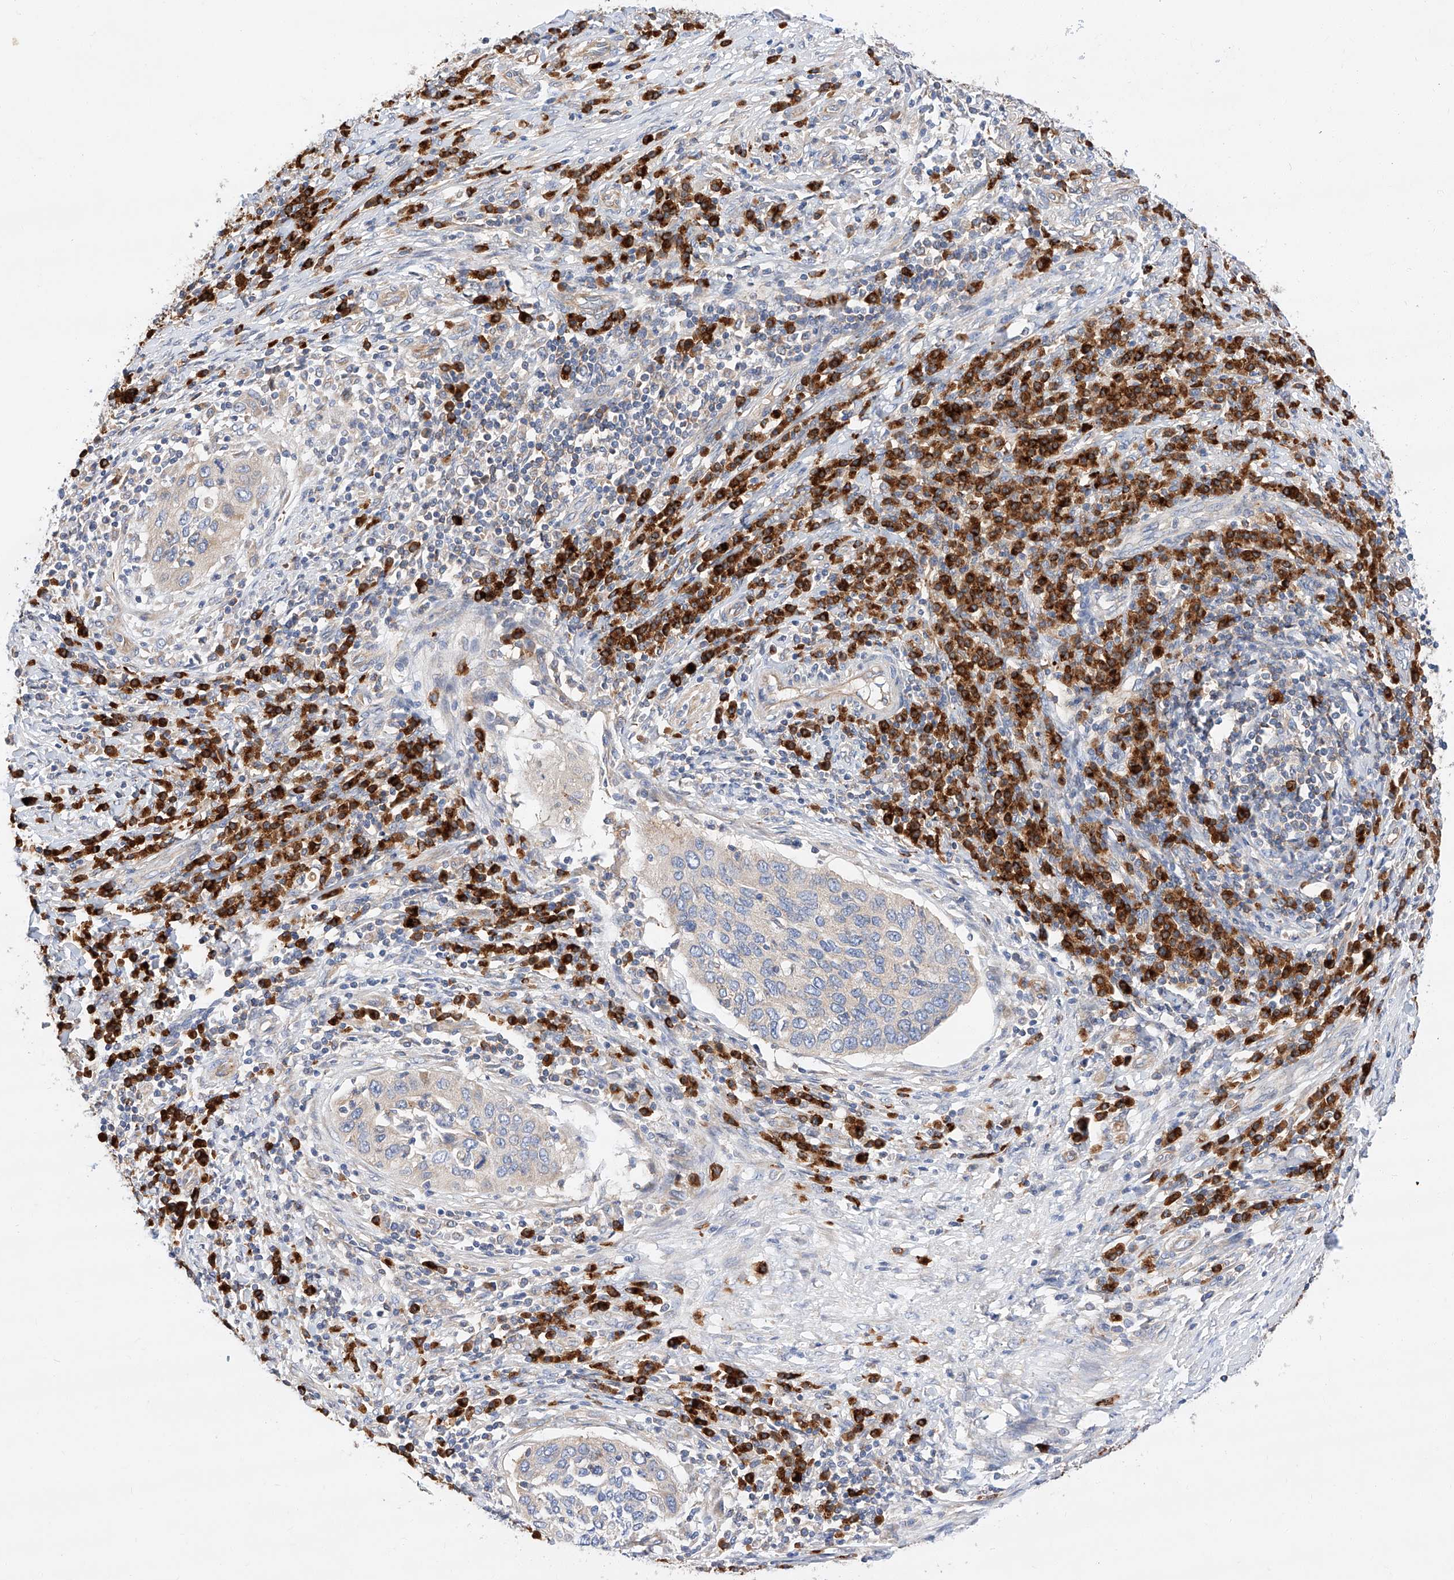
{"staining": {"intensity": "negative", "quantity": "none", "location": "none"}, "tissue": "cervical cancer", "cell_type": "Tumor cells", "image_type": "cancer", "snomed": [{"axis": "morphology", "description": "Squamous cell carcinoma, NOS"}, {"axis": "topography", "description": "Cervix"}], "caption": "The micrograph shows no staining of tumor cells in cervical cancer (squamous cell carcinoma).", "gene": "GLMN", "patient": {"sex": "female", "age": 38}}